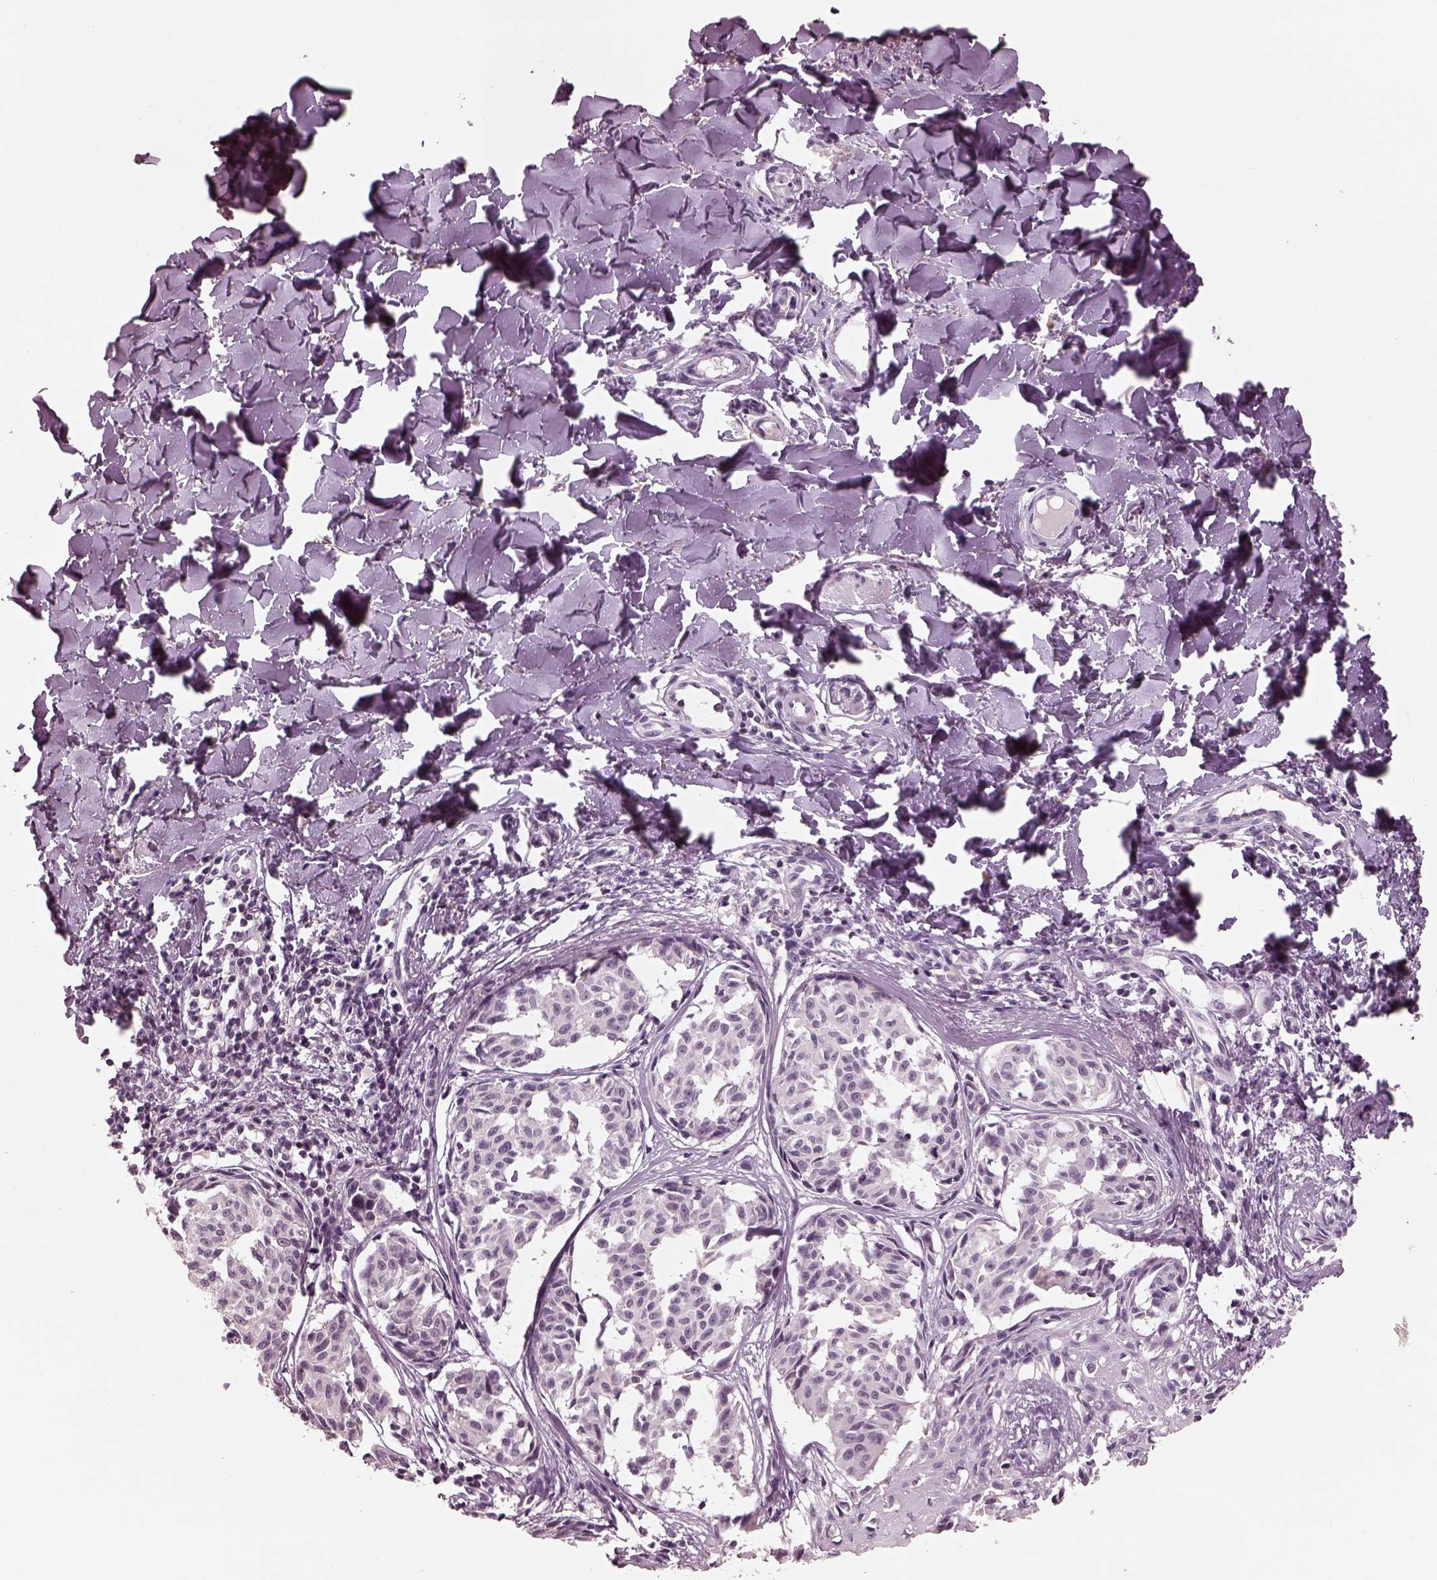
{"staining": {"intensity": "negative", "quantity": "none", "location": "none"}, "tissue": "melanoma", "cell_type": "Tumor cells", "image_type": "cancer", "snomed": [{"axis": "morphology", "description": "Malignant melanoma, NOS"}, {"axis": "topography", "description": "Skin"}], "caption": "Immunohistochemistry (IHC) of melanoma shows no positivity in tumor cells. (DAB (3,3'-diaminobenzidine) immunohistochemistry, high magnification).", "gene": "EGR4", "patient": {"sex": "male", "age": 51}}